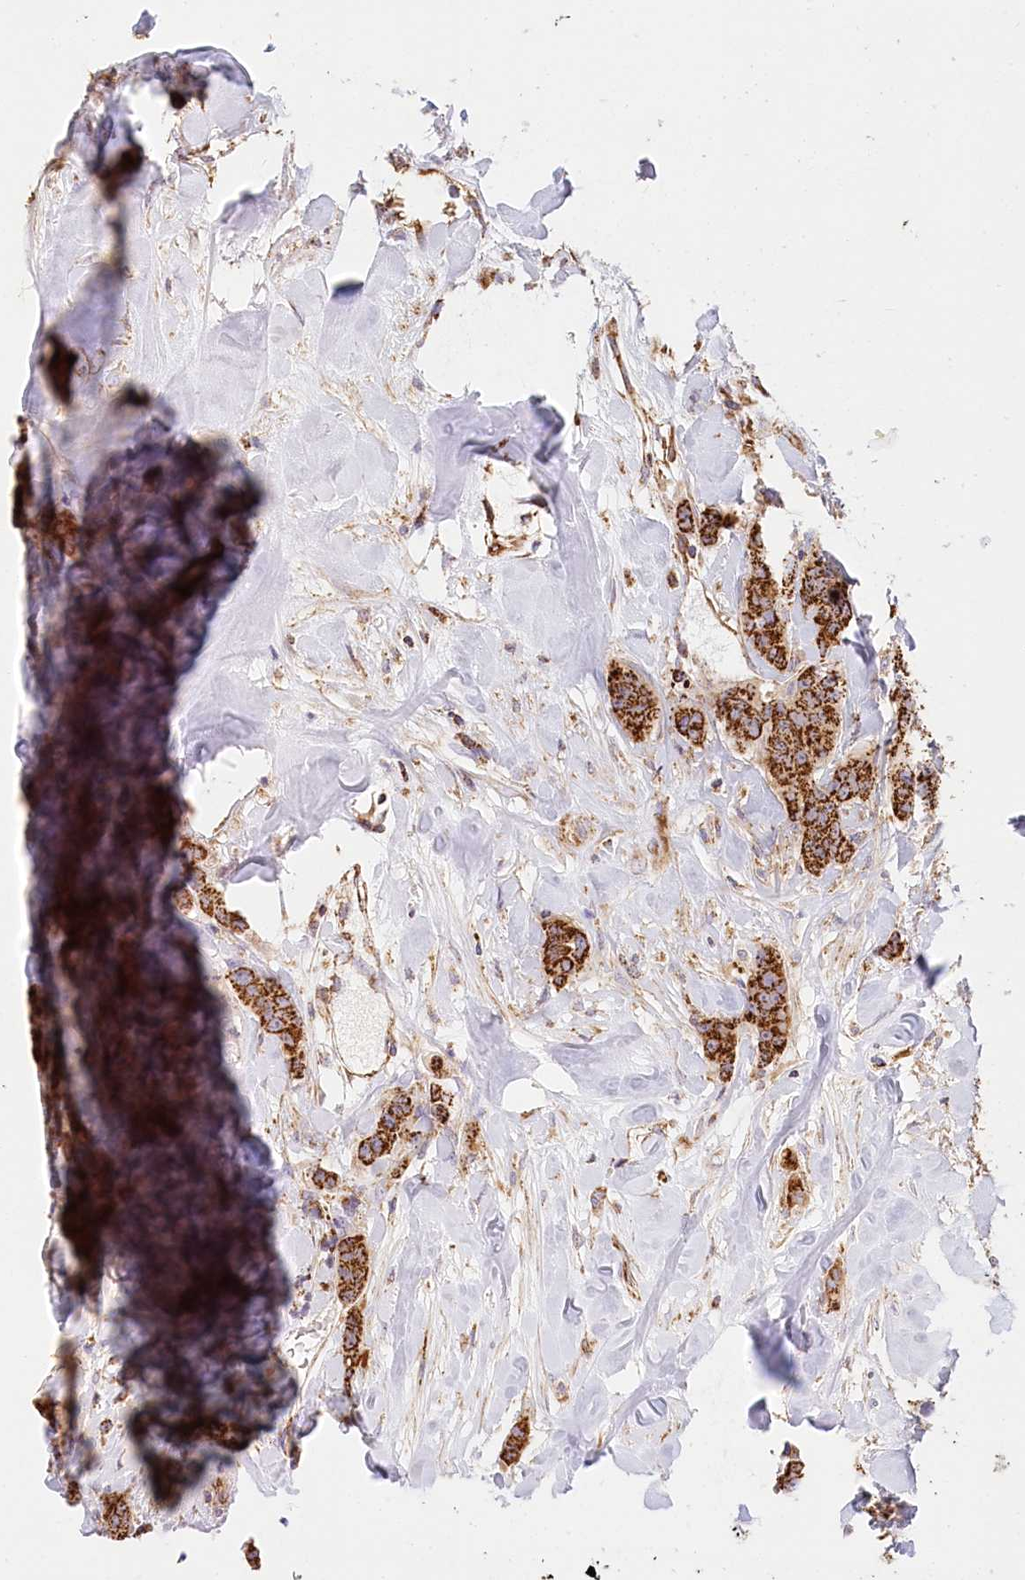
{"staining": {"intensity": "strong", "quantity": ">75%", "location": "cytoplasmic/membranous"}, "tissue": "breast cancer", "cell_type": "Tumor cells", "image_type": "cancer", "snomed": [{"axis": "morphology", "description": "Duct carcinoma"}, {"axis": "topography", "description": "Breast"}], "caption": "Immunohistochemical staining of breast cancer (infiltrating ductal carcinoma) displays high levels of strong cytoplasmic/membranous staining in approximately >75% of tumor cells. Immunohistochemistry stains the protein of interest in brown and the nuclei are stained blue.", "gene": "UMPS", "patient": {"sex": "female", "age": 40}}